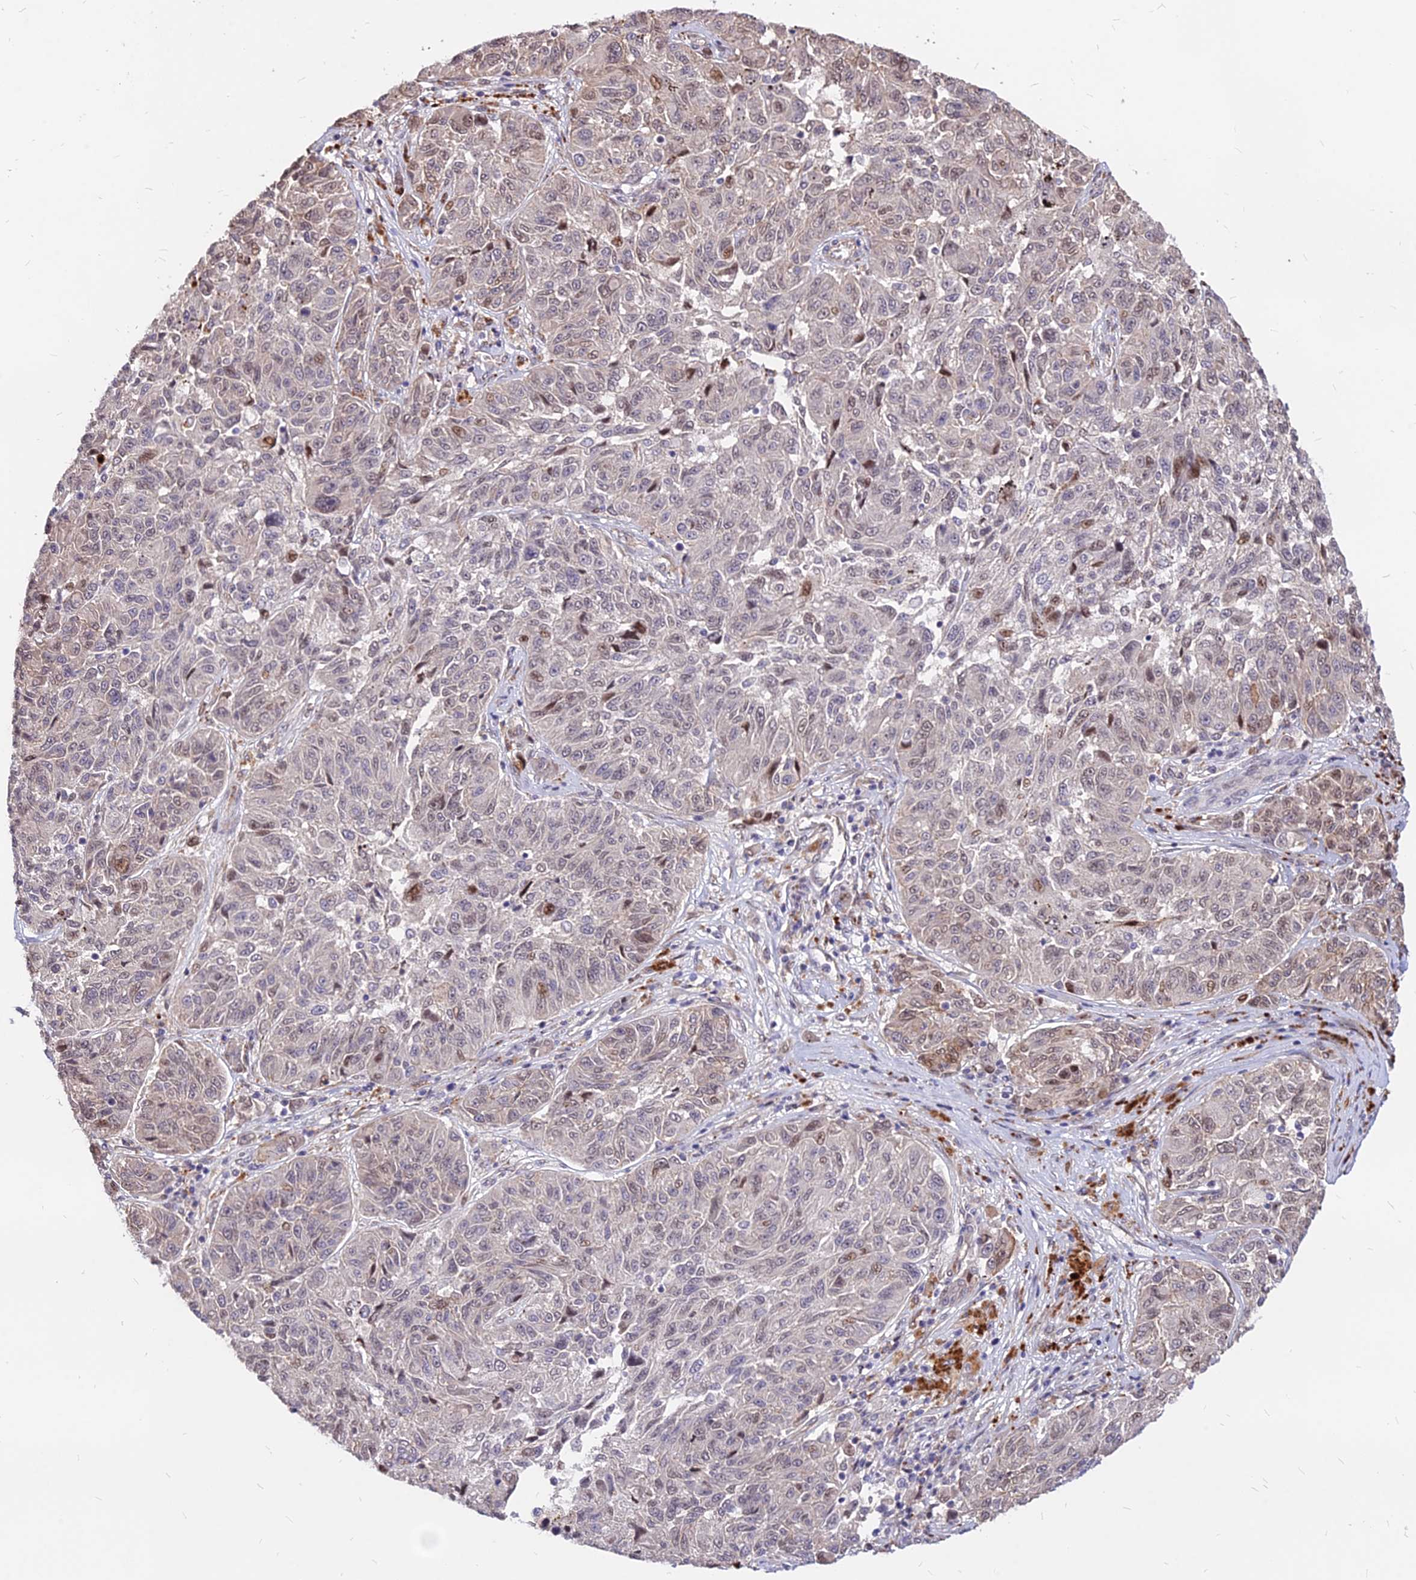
{"staining": {"intensity": "weak", "quantity": "25%-75%", "location": "nuclear"}, "tissue": "melanoma", "cell_type": "Tumor cells", "image_type": "cancer", "snomed": [{"axis": "morphology", "description": "Malignant melanoma, NOS"}, {"axis": "topography", "description": "Skin"}], "caption": "Weak nuclear protein positivity is seen in about 25%-75% of tumor cells in malignant melanoma.", "gene": "C11orf68", "patient": {"sex": "male", "age": 53}}